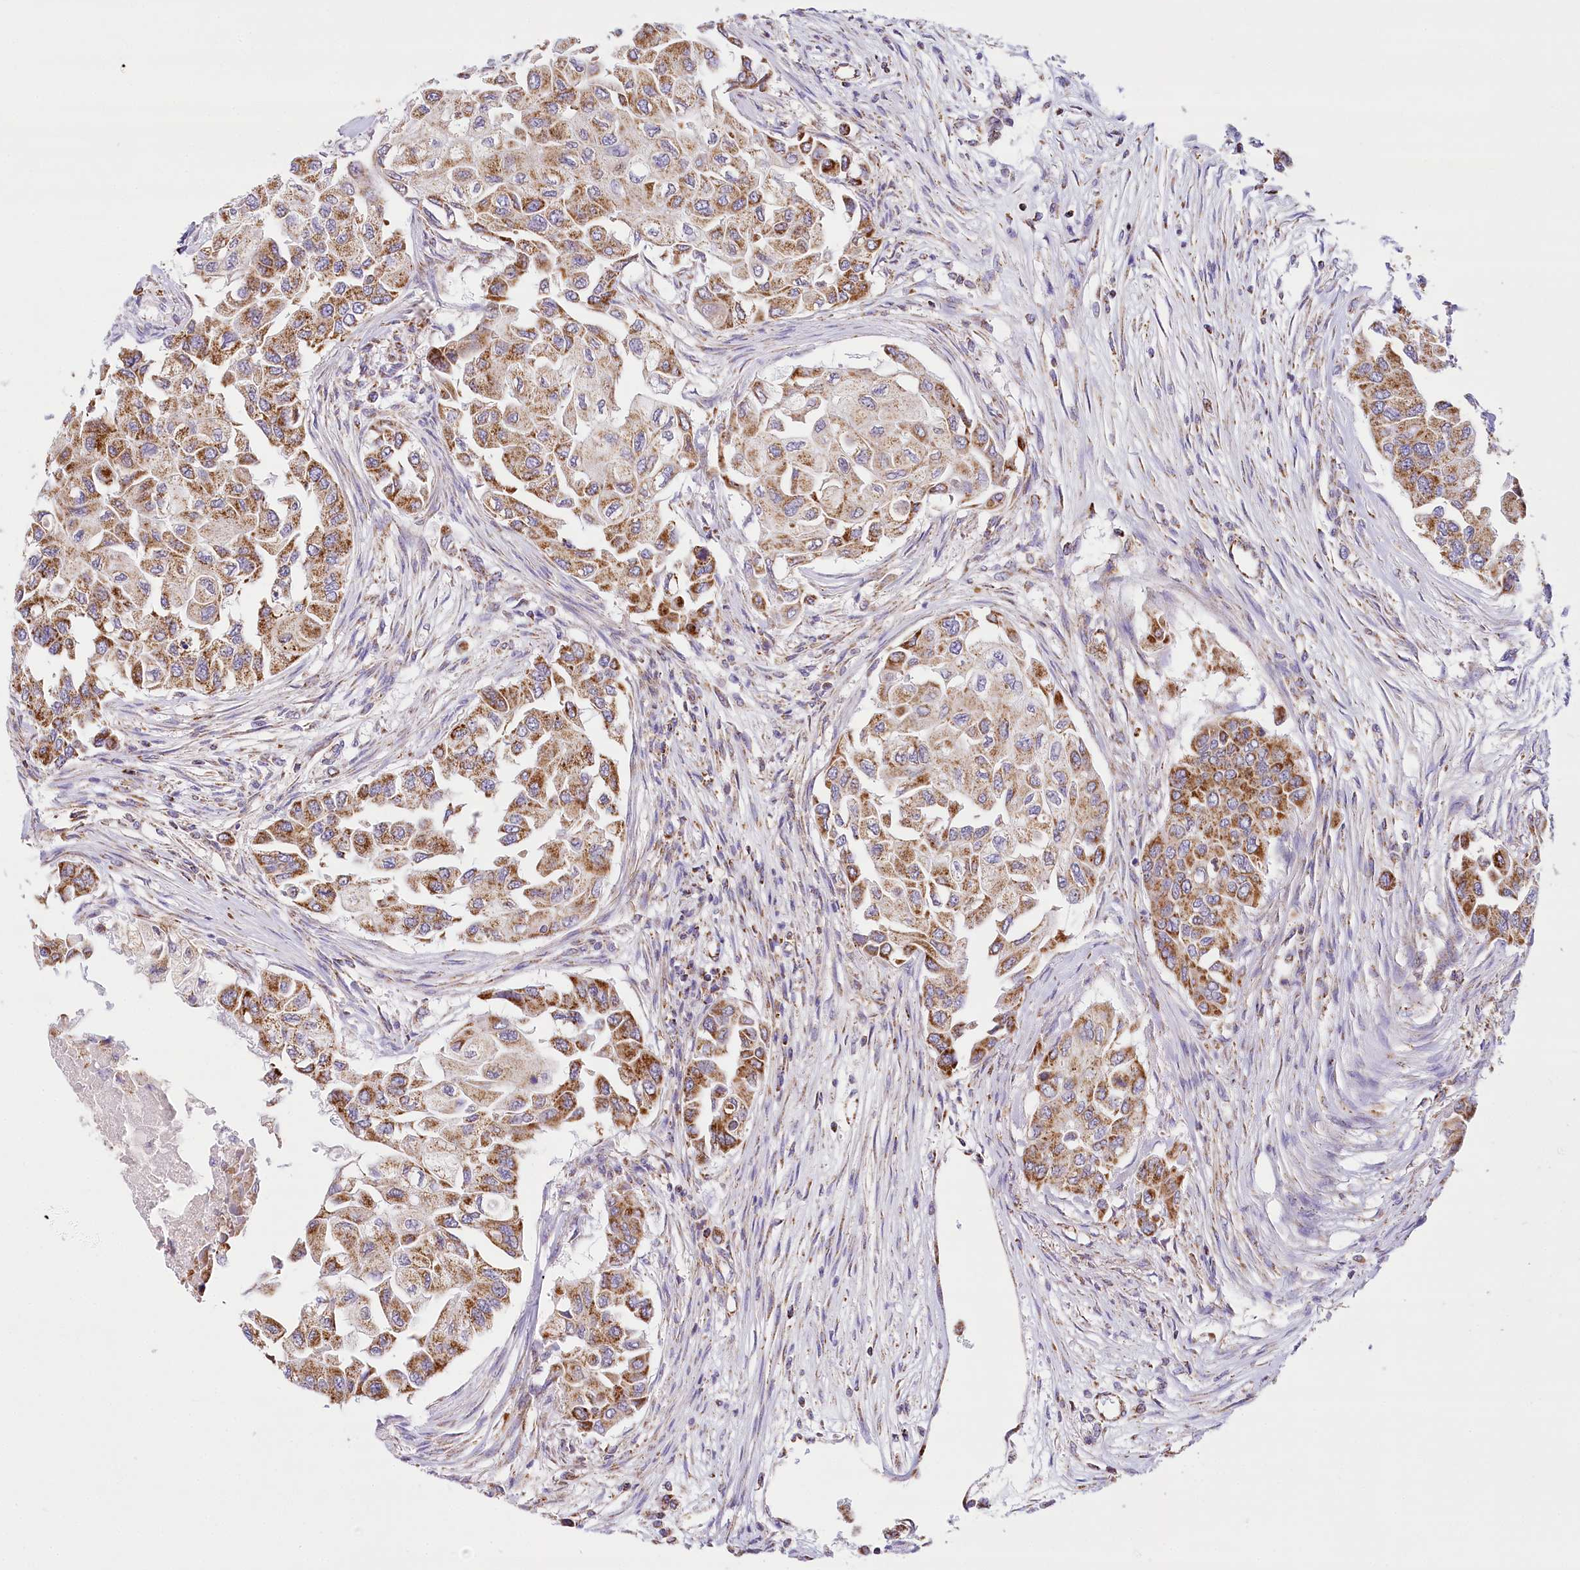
{"staining": {"intensity": "strong", "quantity": "25%-75%", "location": "cytoplasmic/membranous"}, "tissue": "breast cancer", "cell_type": "Tumor cells", "image_type": "cancer", "snomed": [{"axis": "morphology", "description": "Normal tissue, NOS"}, {"axis": "morphology", "description": "Duct carcinoma"}, {"axis": "topography", "description": "Breast"}], "caption": "IHC (DAB) staining of human breast intraductal carcinoma demonstrates strong cytoplasmic/membranous protein expression in approximately 25%-75% of tumor cells. The staining was performed using DAB (3,3'-diaminobenzidine) to visualize the protein expression in brown, while the nuclei were stained in blue with hematoxylin (Magnification: 20x).", "gene": "LSS", "patient": {"sex": "female", "age": 49}}